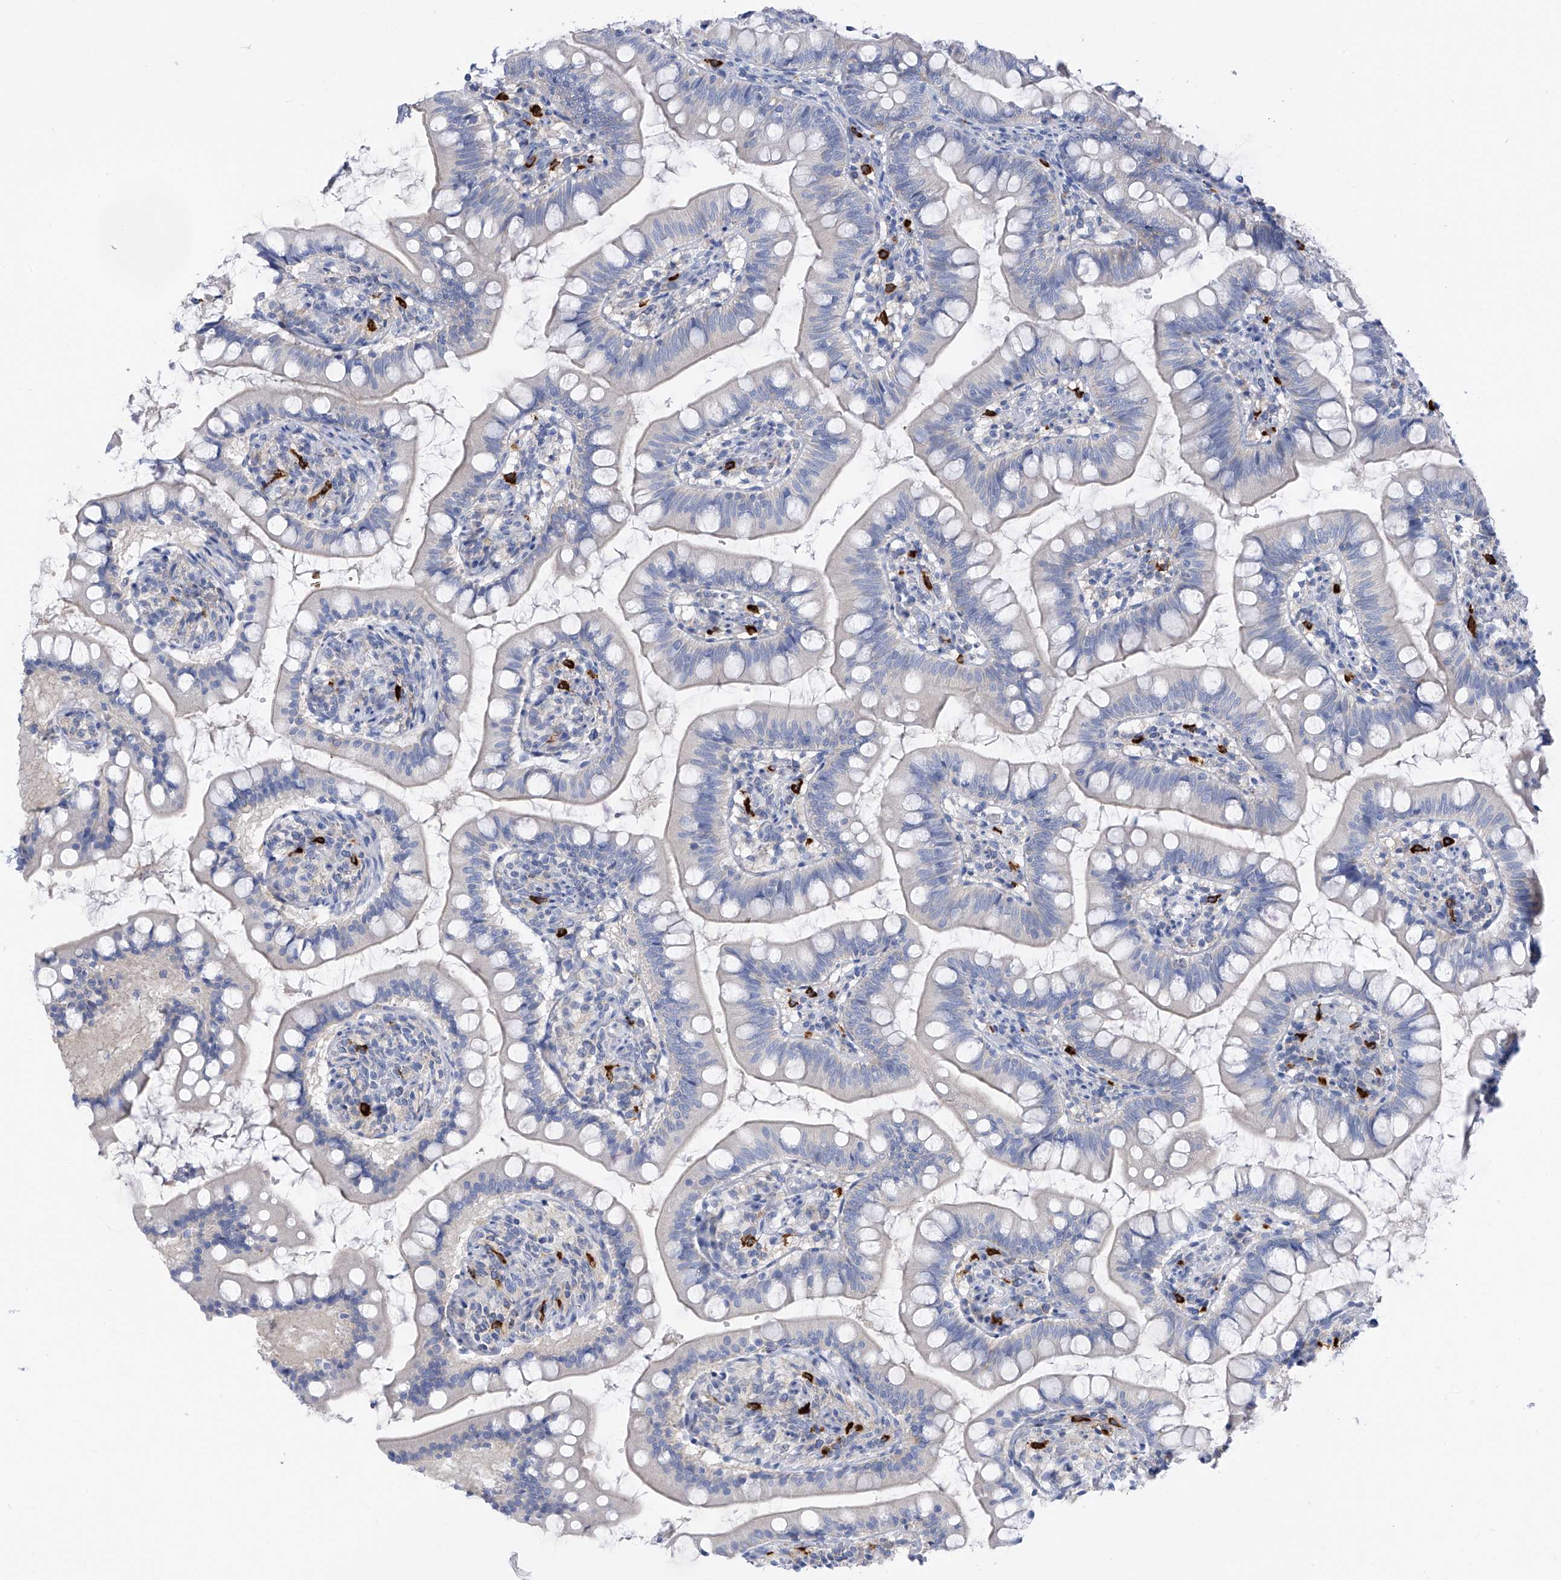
{"staining": {"intensity": "negative", "quantity": "none", "location": "none"}, "tissue": "small intestine", "cell_type": "Glandular cells", "image_type": "normal", "snomed": [{"axis": "morphology", "description": "Normal tissue, NOS"}, {"axis": "topography", "description": "Small intestine"}], "caption": "Immunohistochemistry image of unremarkable small intestine stained for a protein (brown), which shows no positivity in glandular cells. (Brightfield microscopy of DAB immunohistochemistry (IHC) at high magnification).", "gene": "POMGNT2", "patient": {"sex": "male", "age": 7}}